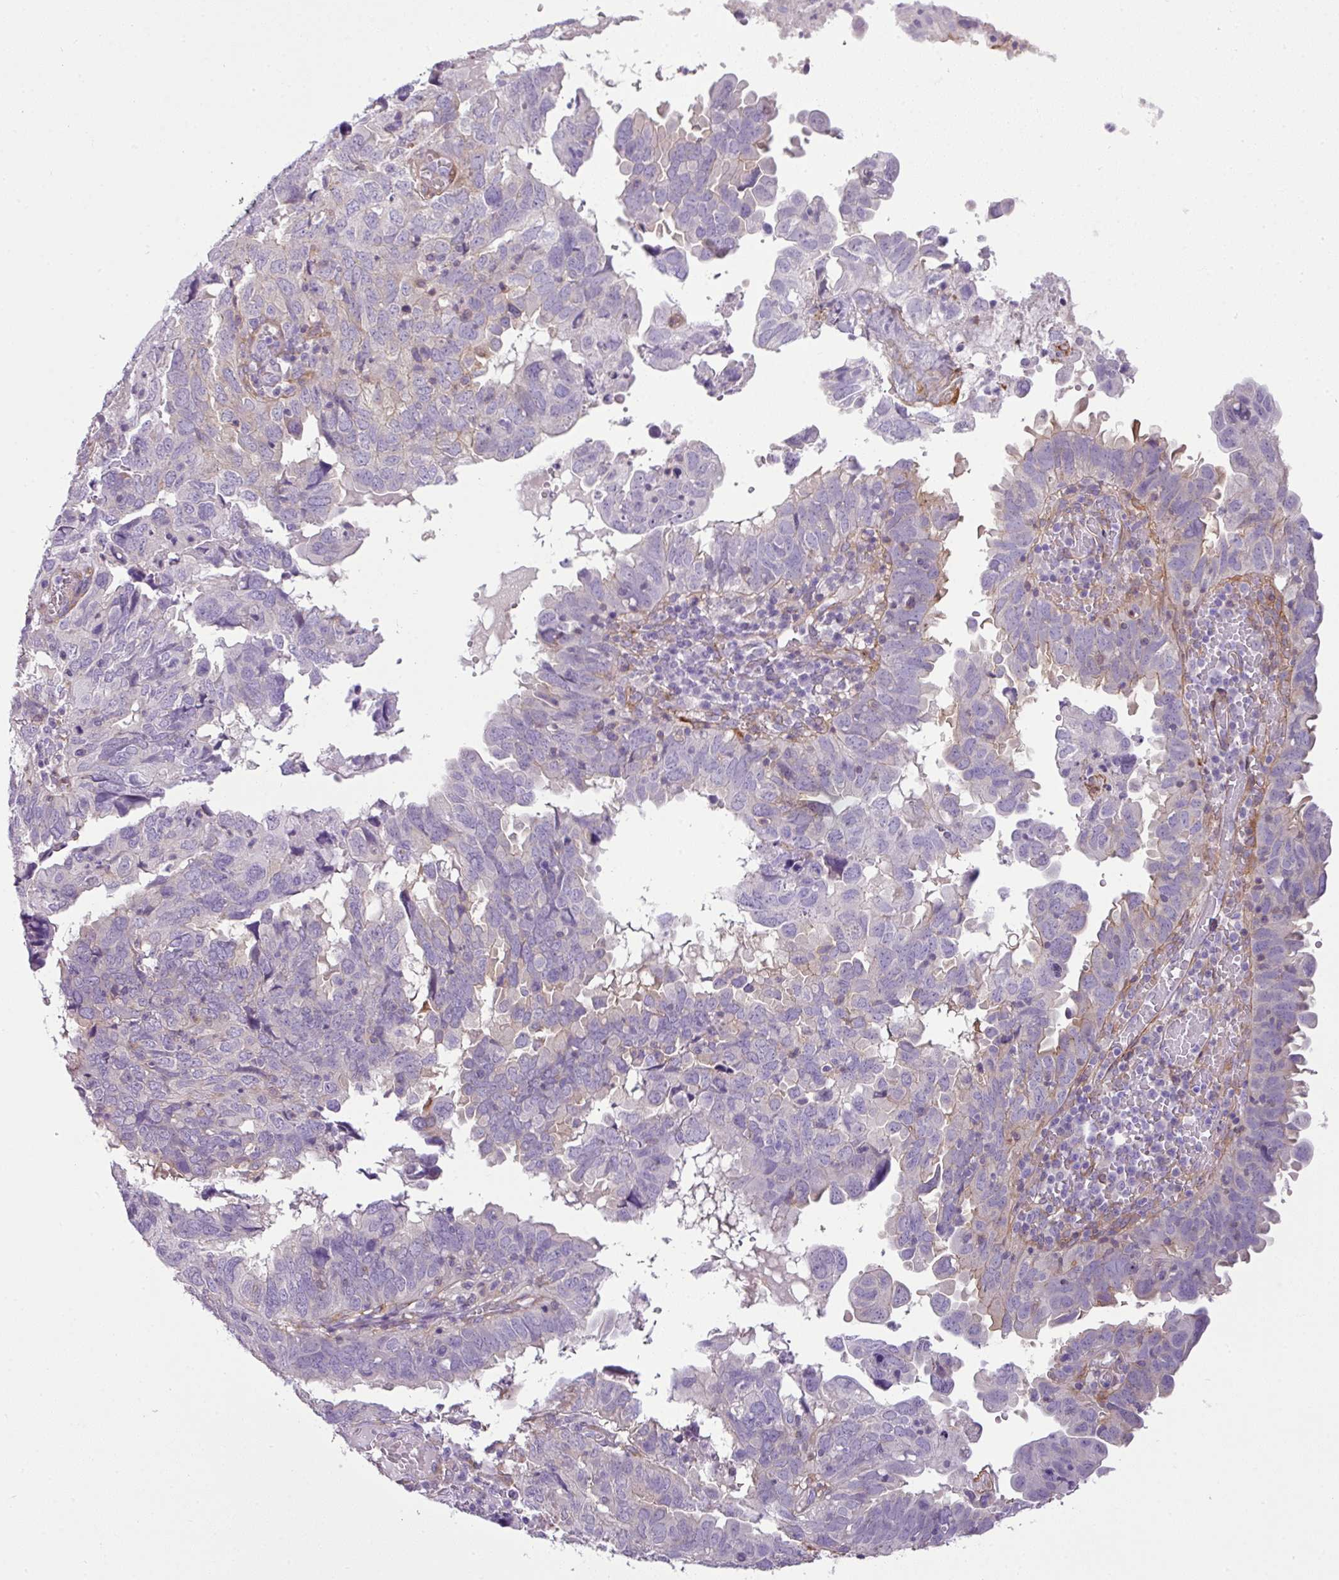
{"staining": {"intensity": "negative", "quantity": "none", "location": "none"}, "tissue": "endometrial cancer", "cell_type": "Tumor cells", "image_type": "cancer", "snomed": [{"axis": "morphology", "description": "Adenocarcinoma, NOS"}, {"axis": "topography", "description": "Uterus"}], "caption": "High magnification brightfield microscopy of endometrial adenocarcinoma stained with DAB (brown) and counterstained with hematoxylin (blue): tumor cells show no significant staining.", "gene": "PARD6G", "patient": {"sex": "female", "age": 77}}